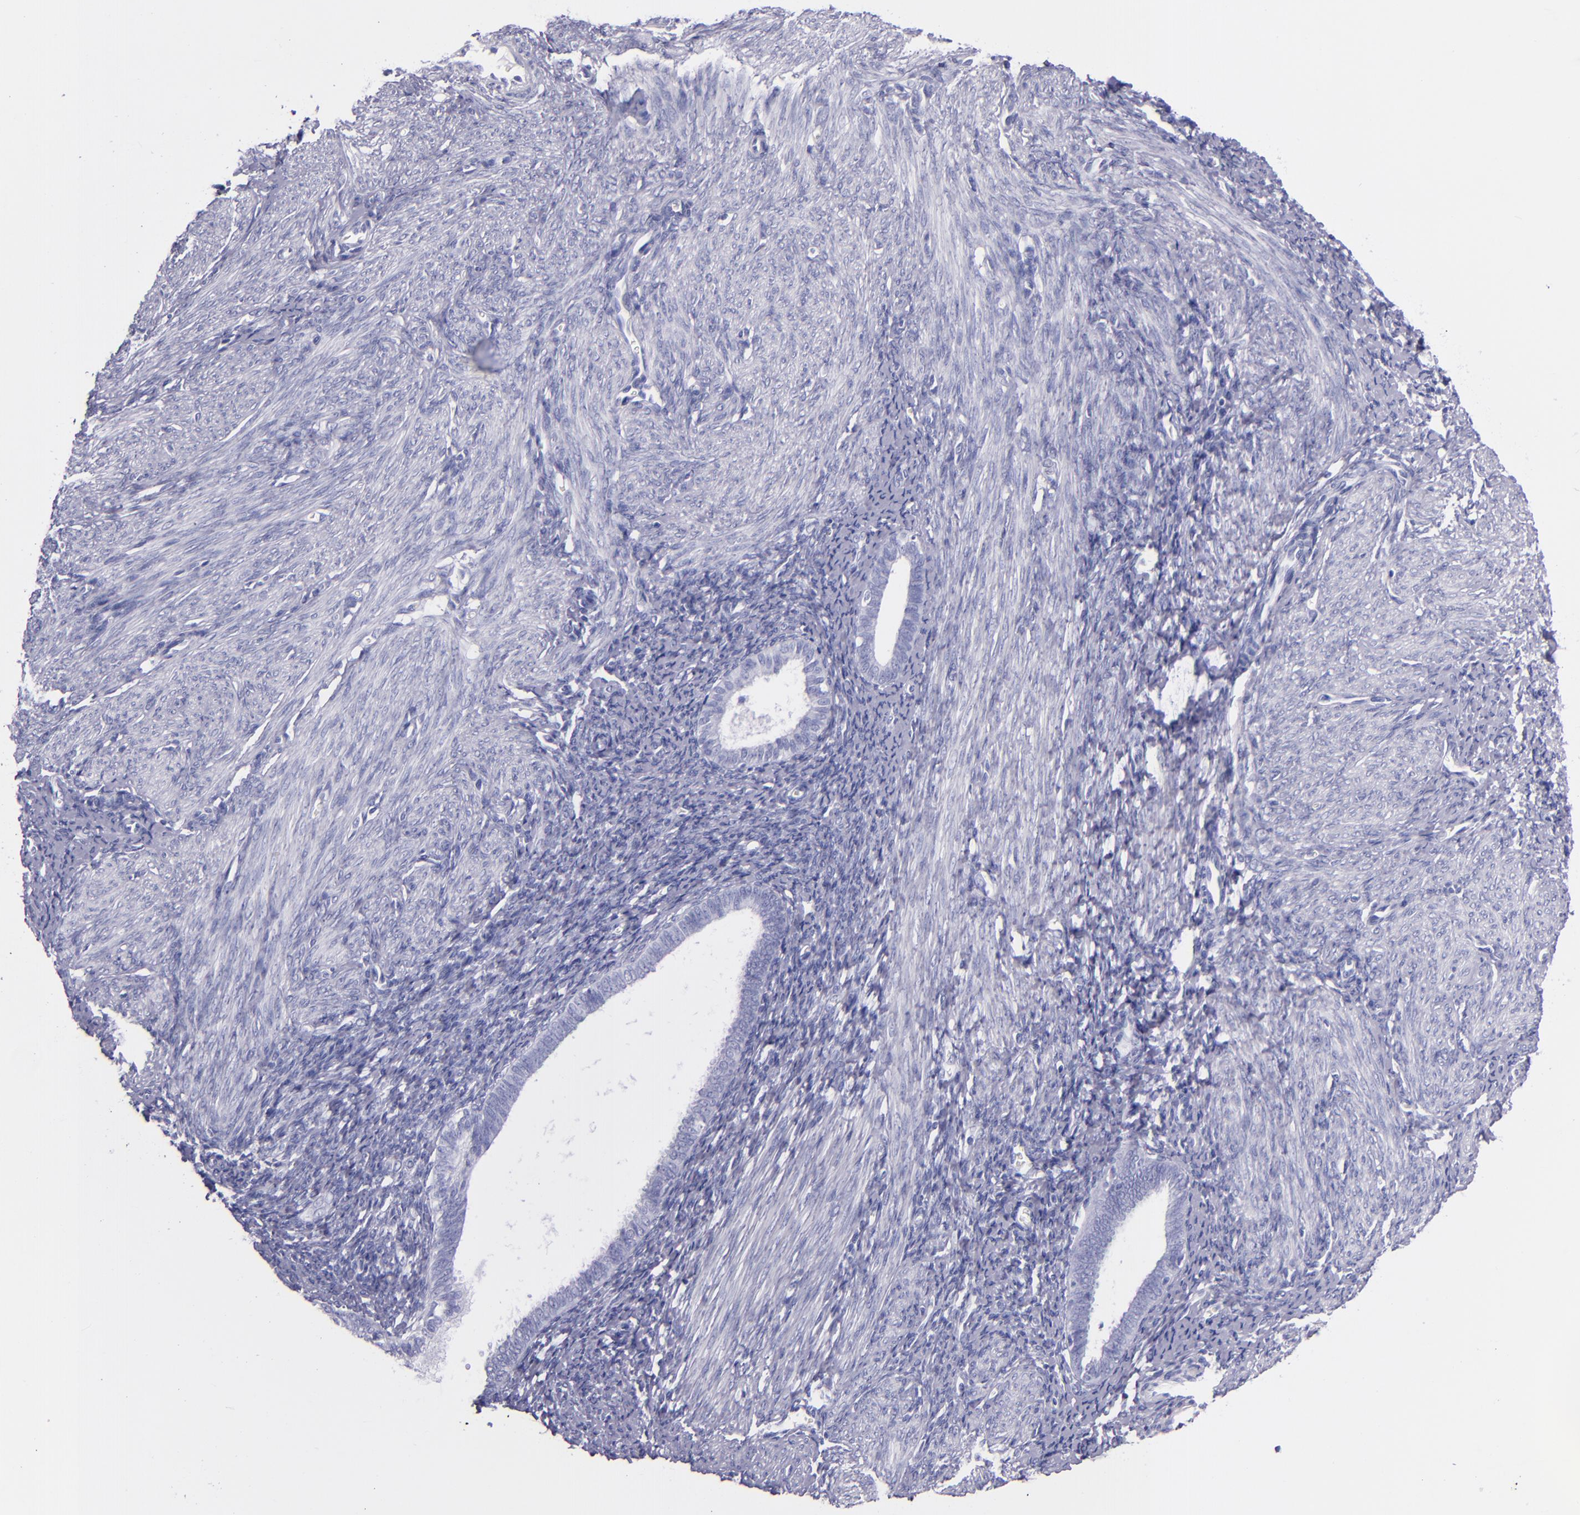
{"staining": {"intensity": "negative", "quantity": "none", "location": "none"}, "tissue": "endometrium", "cell_type": "Cells in endometrial stroma", "image_type": "normal", "snomed": [{"axis": "morphology", "description": "Normal tissue, NOS"}, {"axis": "topography", "description": "Smooth muscle"}, {"axis": "topography", "description": "Endometrium"}], "caption": "A photomicrograph of endometrium stained for a protein demonstrates no brown staining in cells in endometrial stroma. (Immunohistochemistry (ihc), brightfield microscopy, high magnification).", "gene": "SFTPB", "patient": {"sex": "female", "age": 57}}